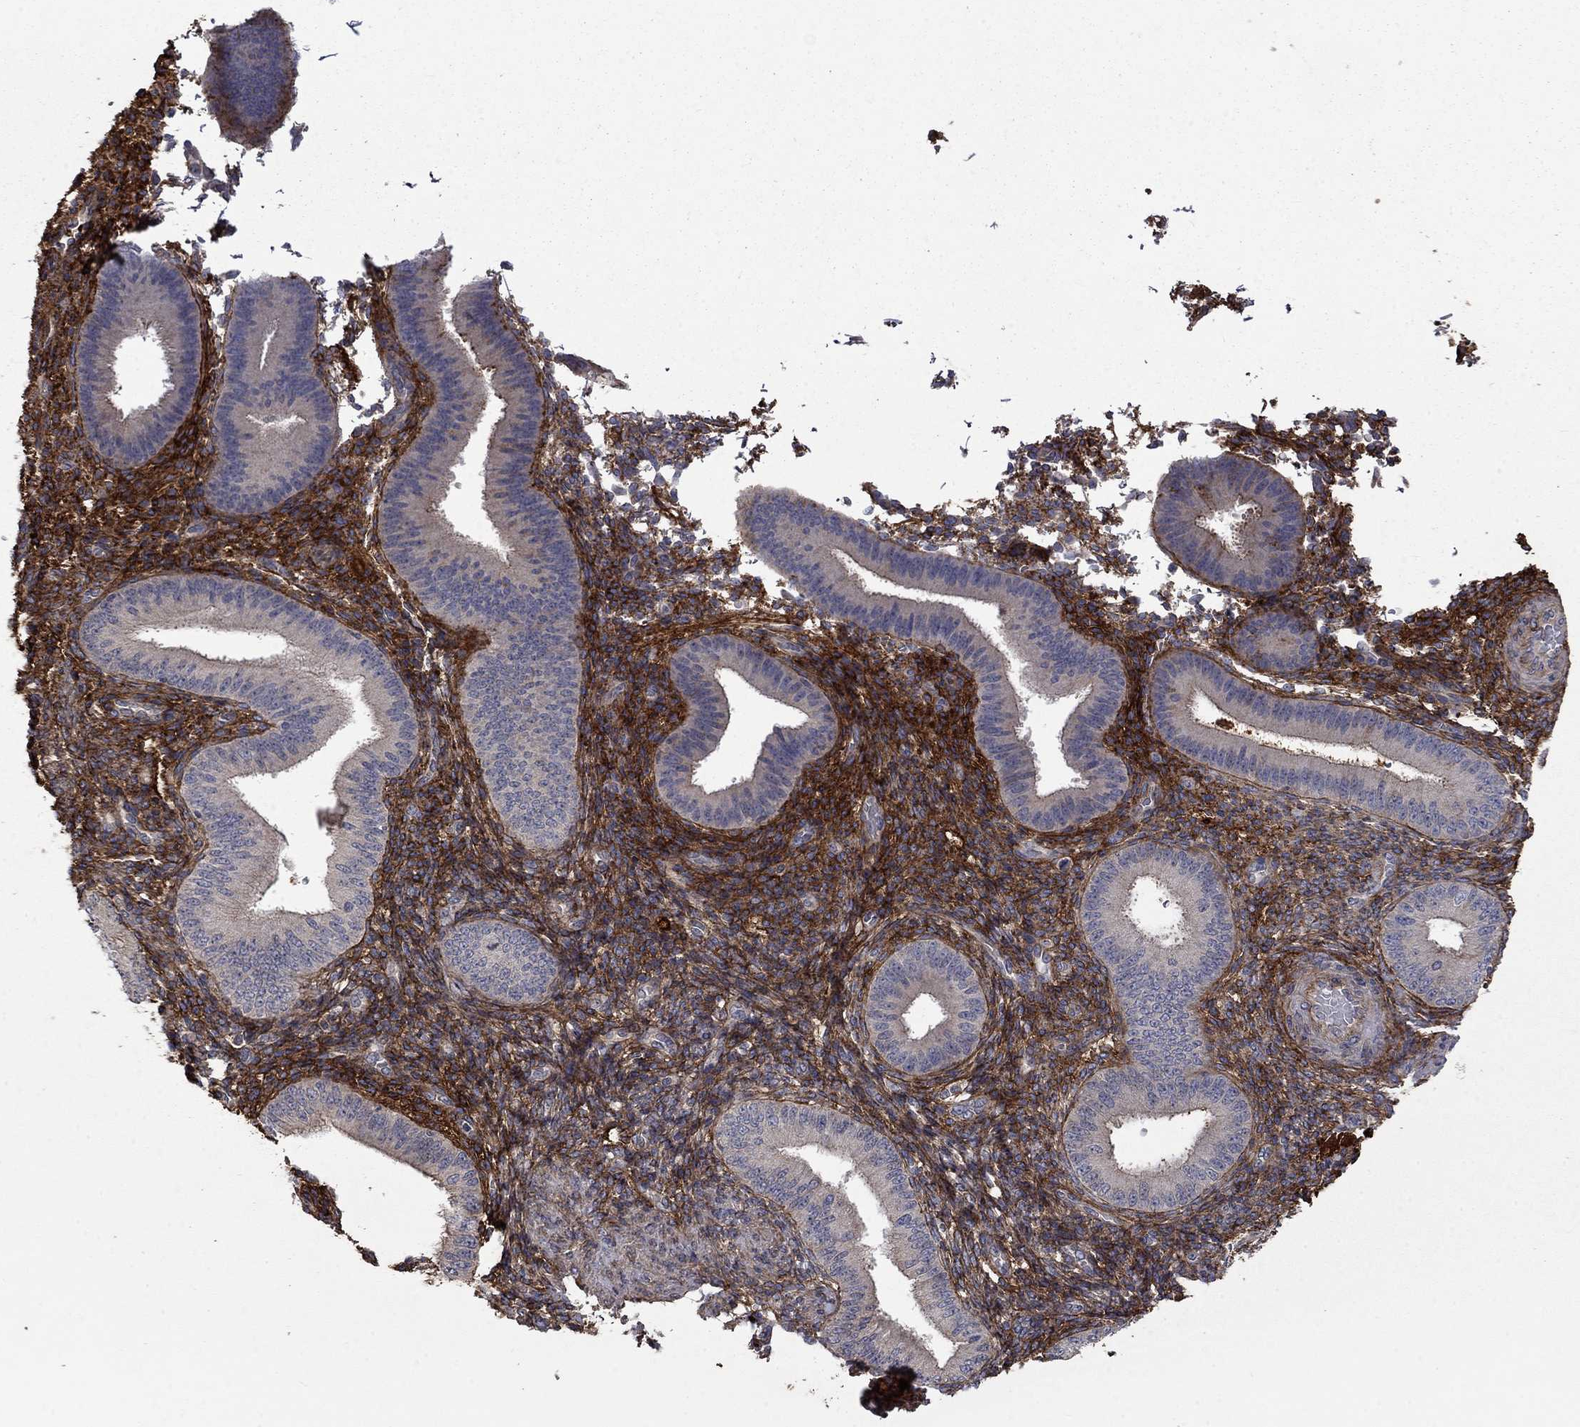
{"staining": {"intensity": "negative", "quantity": "none", "location": "none"}, "tissue": "endometrium", "cell_type": "Cells in endometrial stroma", "image_type": "normal", "snomed": [{"axis": "morphology", "description": "Normal tissue, NOS"}, {"axis": "topography", "description": "Endometrium"}], "caption": "The histopathology image reveals no staining of cells in endometrial stroma in unremarkable endometrium.", "gene": "VCAN", "patient": {"sex": "female", "age": 39}}